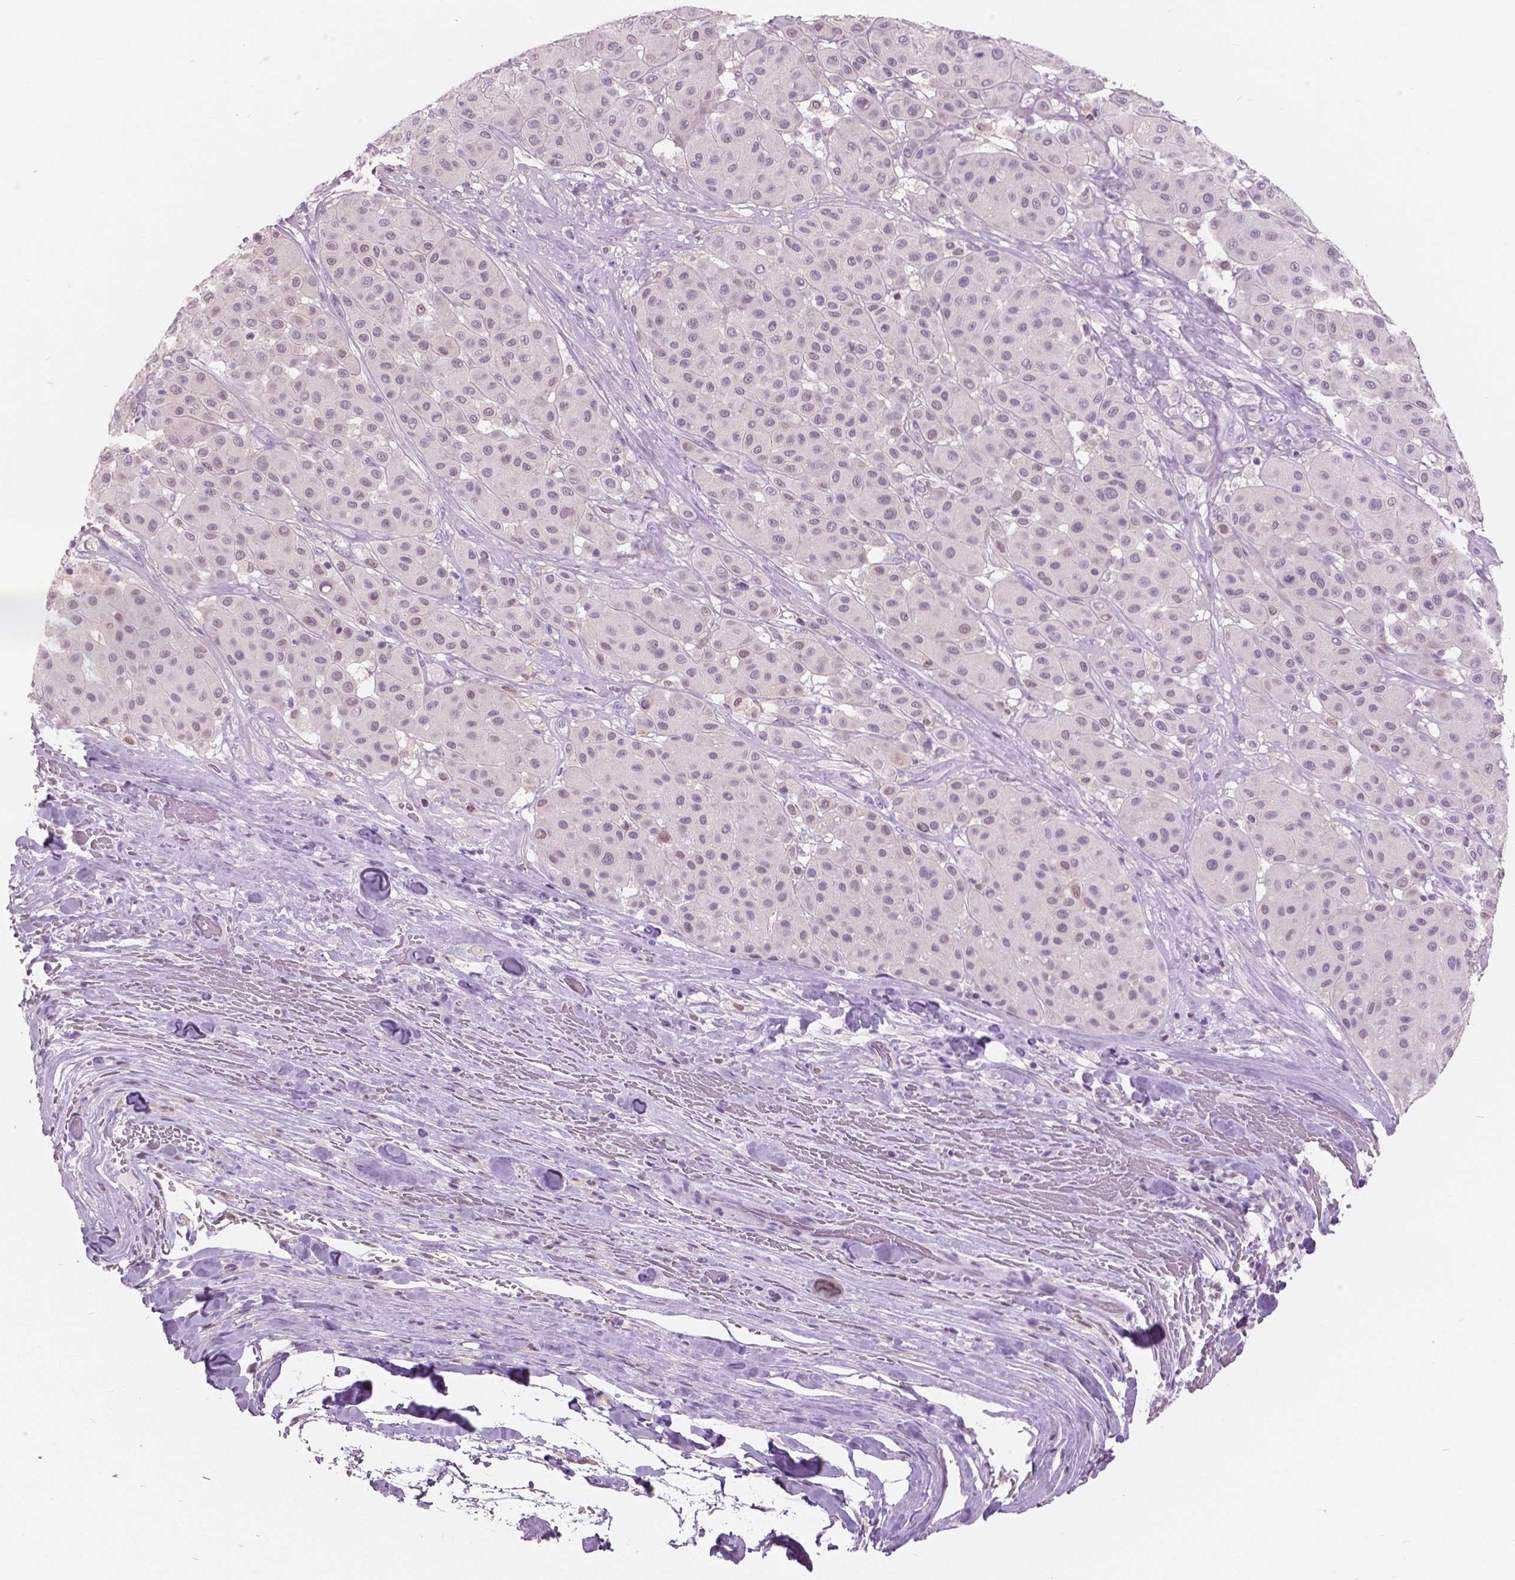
{"staining": {"intensity": "negative", "quantity": "none", "location": "none"}, "tissue": "melanoma", "cell_type": "Tumor cells", "image_type": "cancer", "snomed": [{"axis": "morphology", "description": "Malignant melanoma, Metastatic site"}, {"axis": "topography", "description": "Smooth muscle"}], "caption": "Immunohistochemistry (IHC) of melanoma shows no positivity in tumor cells.", "gene": "GALM", "patient": {"sex": "male", "age": 41}}